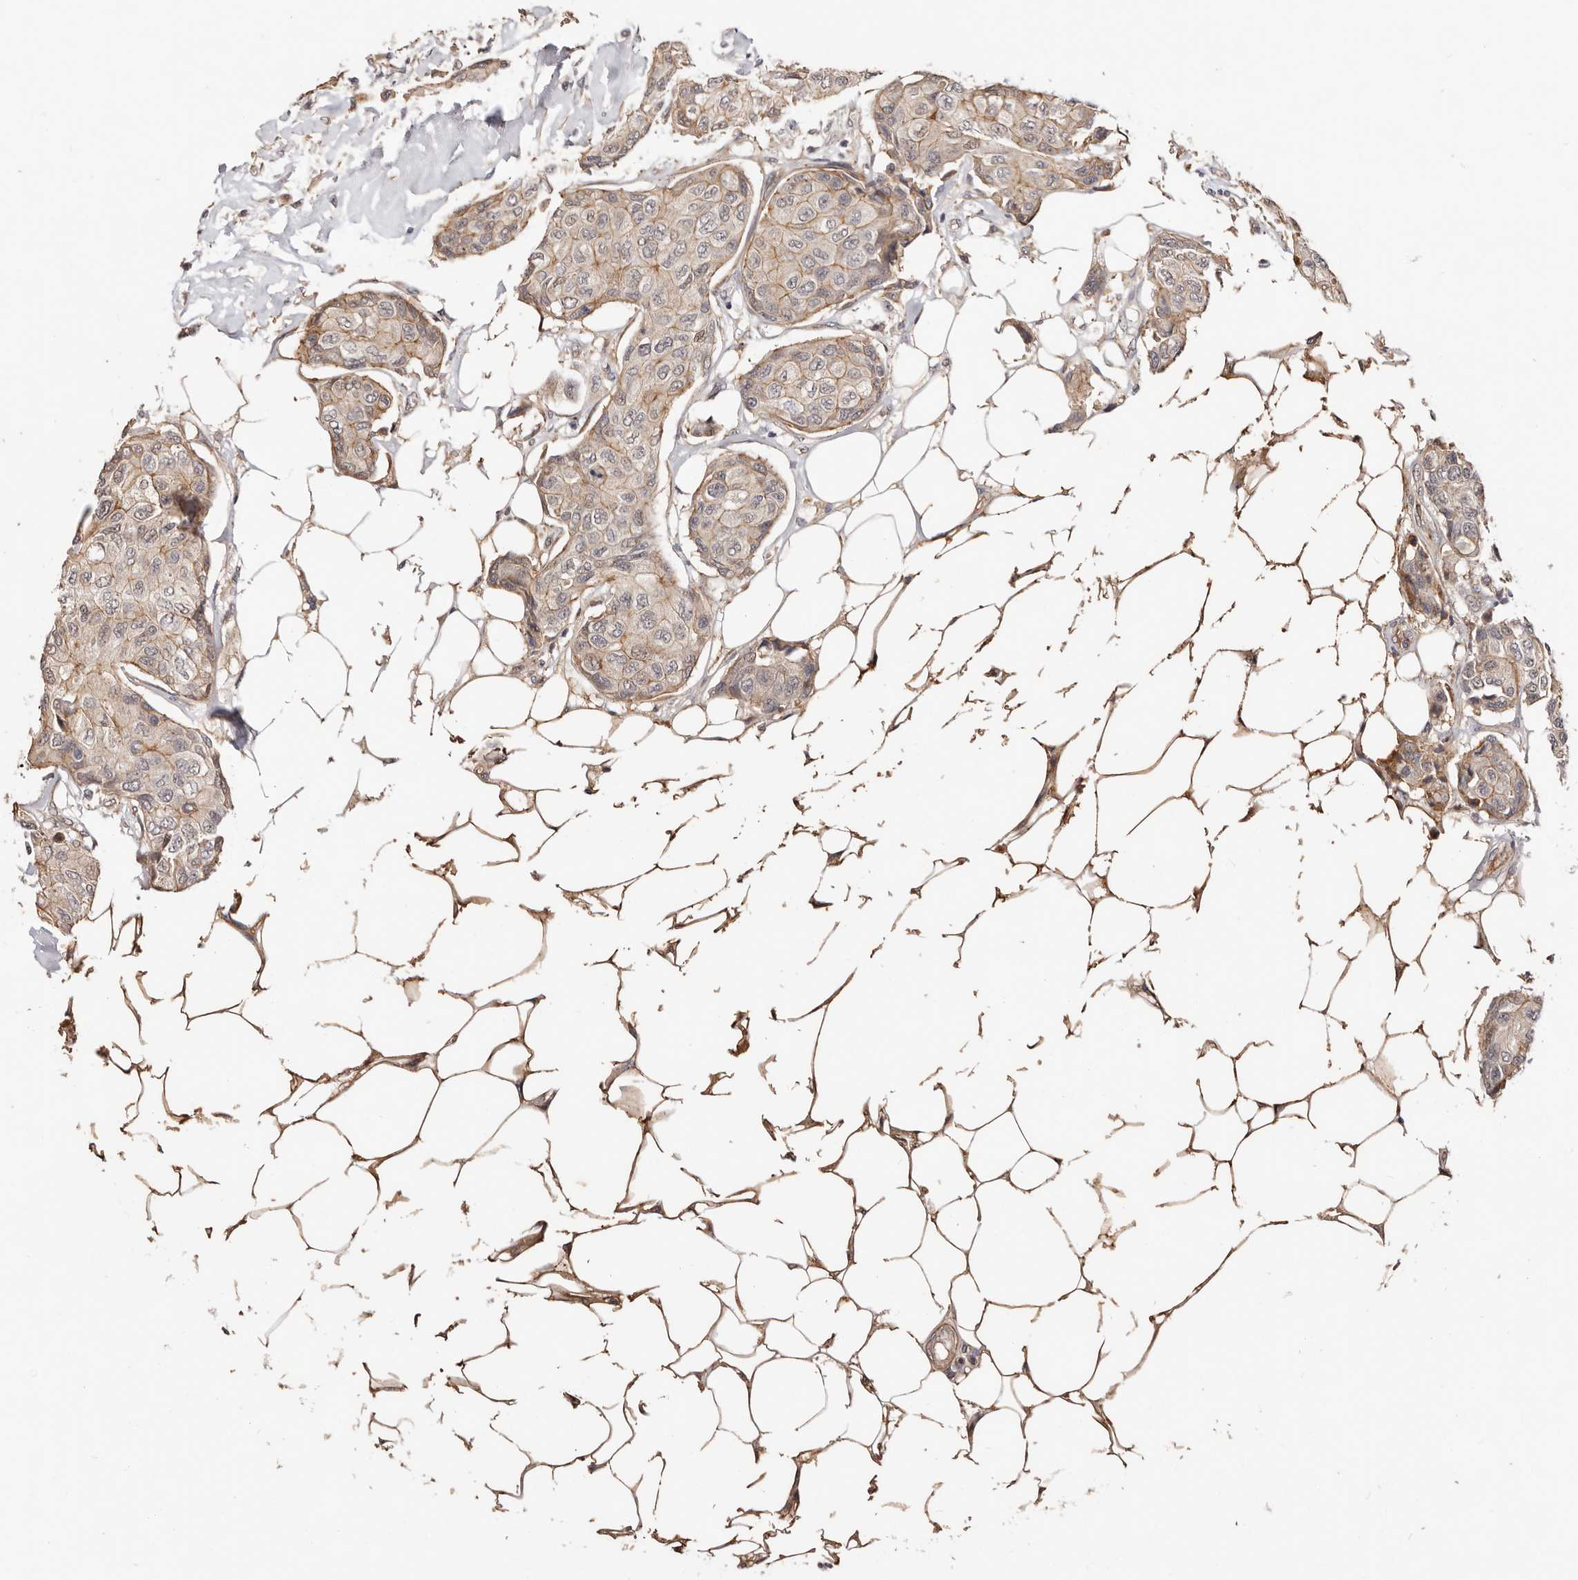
{"staining": {"intensity": "weak", "quantity": "25%-75%", "location": "cytoplasmic/membranous,nuclear"}, "tissue": "breast cancer", "cell_type": "Tumor cells", "image_type": "cancer", "snomed": [{"axis": "morphology", "description": "Duct carcinoma"}, {"axis": "topography", "description": "Breast"}], "caption": "Immunohistochemistry of breast invasive ductal carcinoma displays low levels of weak cytoplasmic/membranous and nuclear positivity in about 25%-75% of tumor cells.", "gene": "TRIP13", "patient": {"sex": "female", "age": 80}}